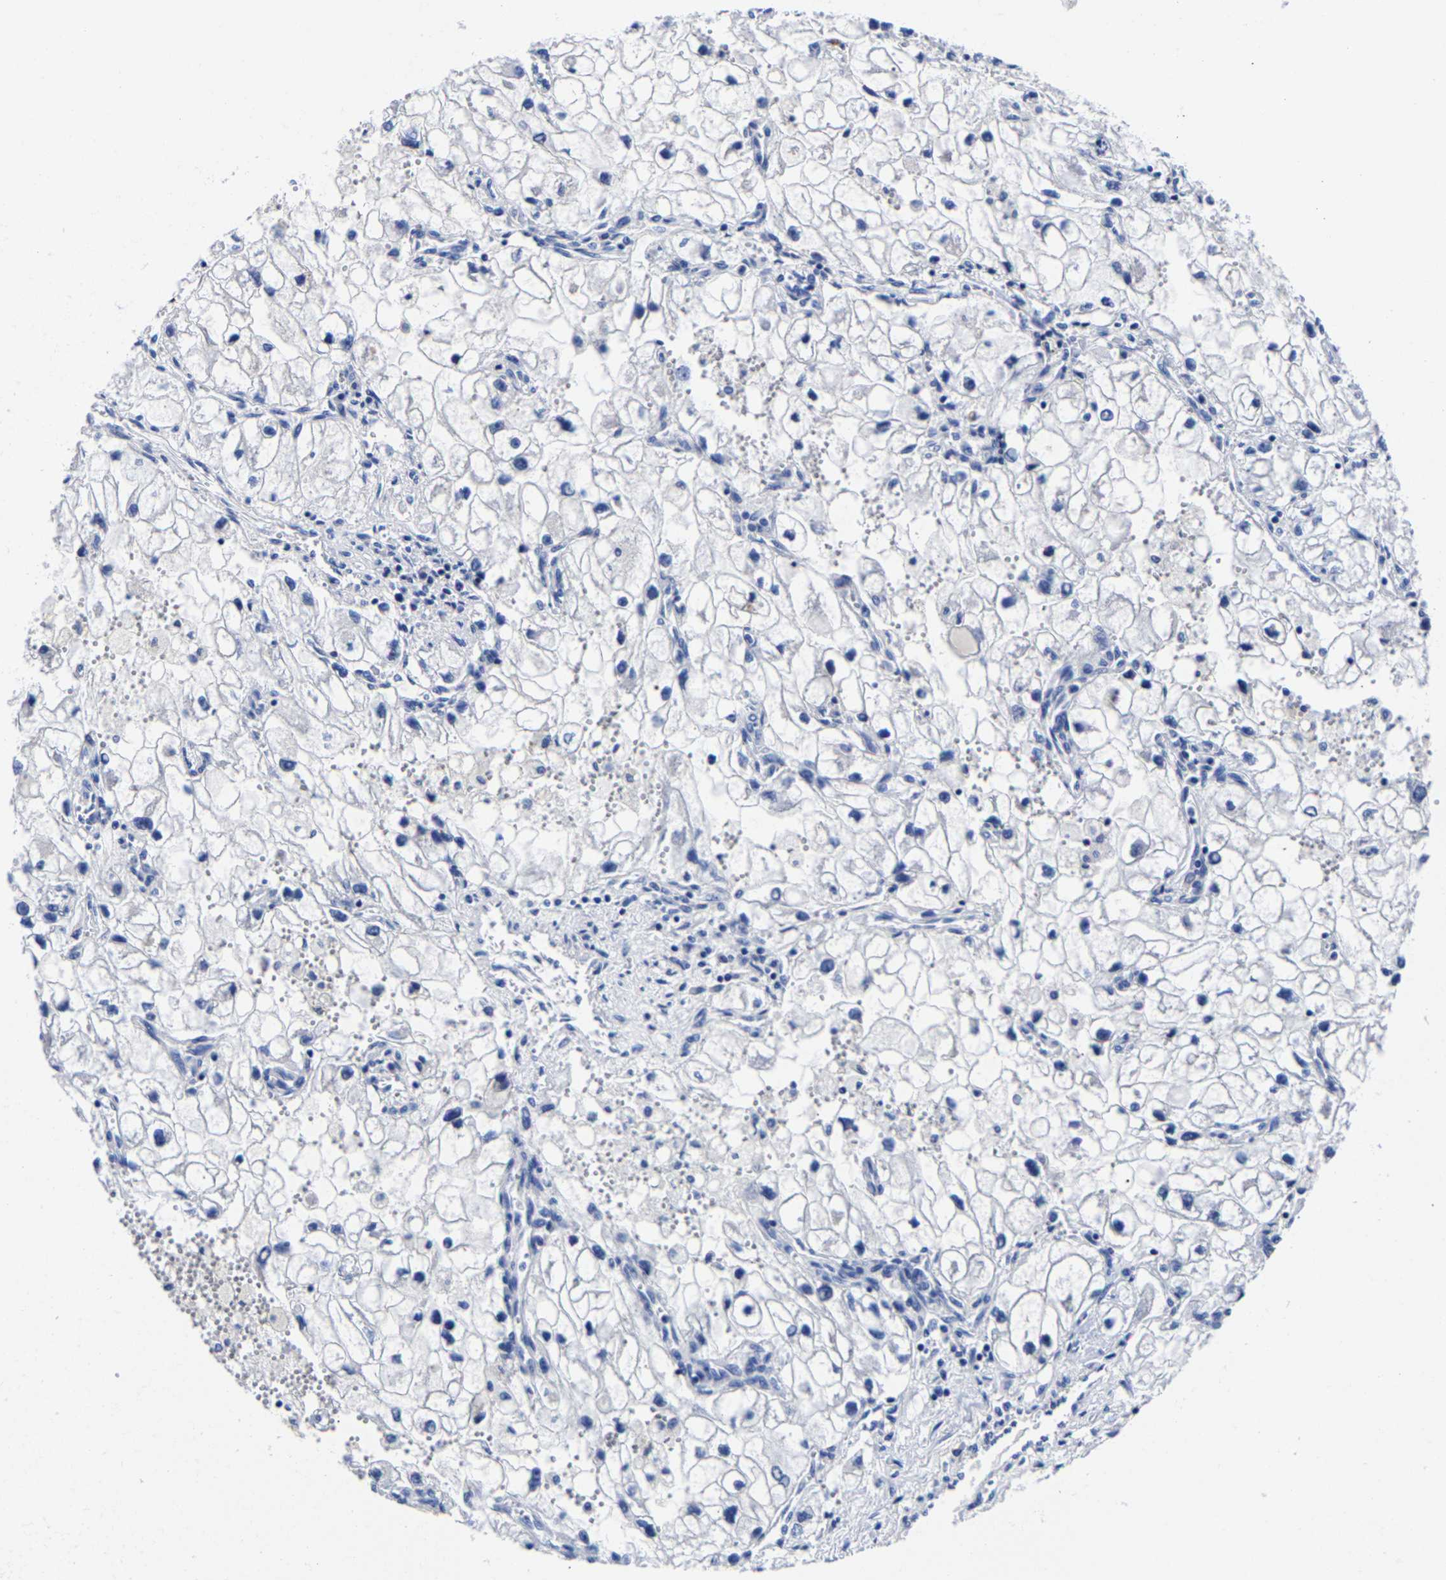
{"staining": {"intensity": "negative", "quantity": "none", "location": "none"}, "tissue": "renal cancer", "cell_type": "Tumor cells", "image_type": "cancer", "snomed": [{"axis": "morphology", "description": "Adenocarcinoma, NOS"}, {"axis": "topography", "description": "Kidney"}], "caption": "This image is of renal cancer stained with IHC to label a protein in brown with the nuclei are counter-stained blue. There is no expression in tumor cells.", "gene": "CPA2", "patient": {"sex": "female", "age": 70}}